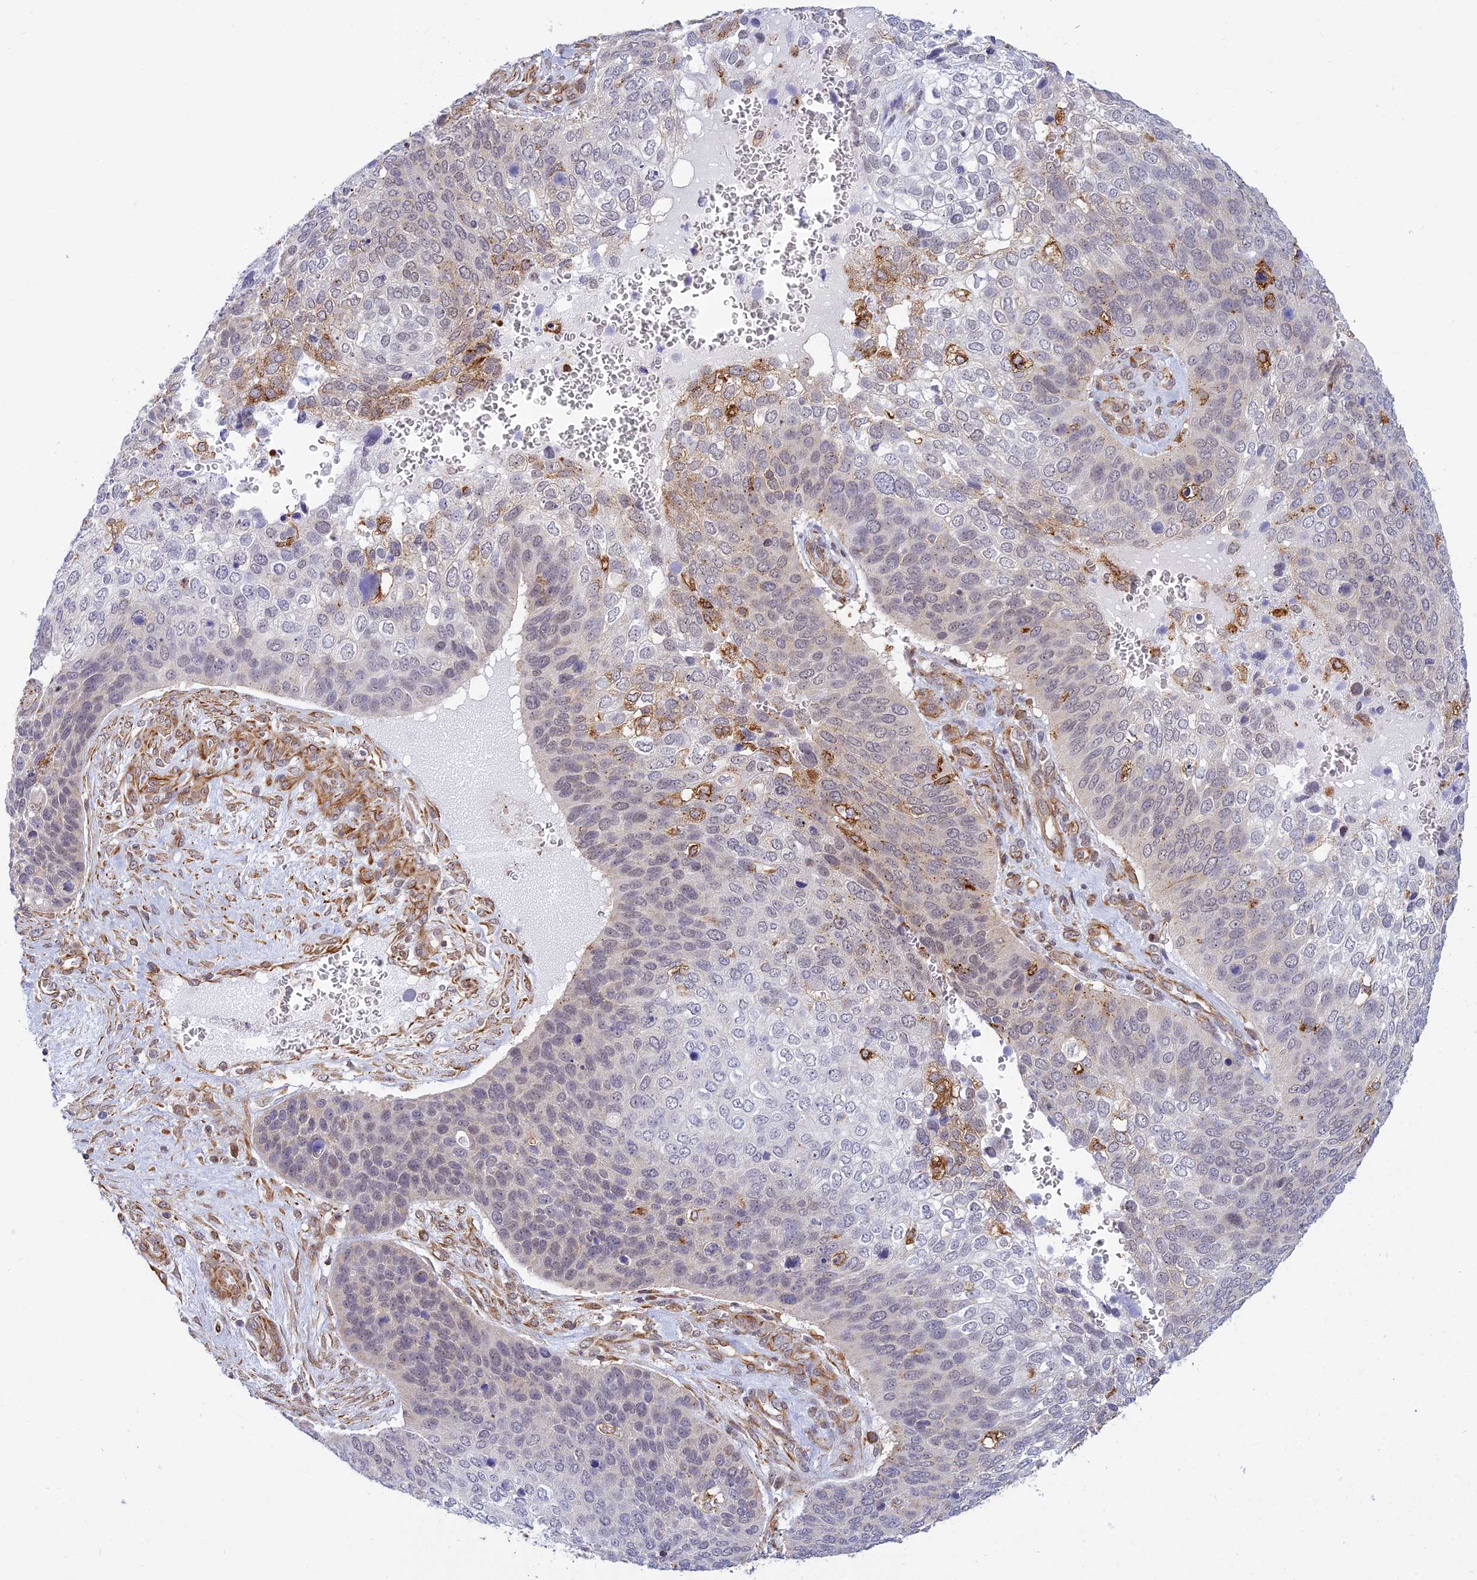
{"staining": {"intensity": "moderate", "quantity": "<25%", "location": "cytoplasmic/membranous"}, "tissue": "skin cancer", "cell_type": "Tumor cells", "image_type": "cancer", "snomed": [{"axis": "morphology", "description": "Basal cell carcinoma"}, {"axis": "topography", "description": "Skin"}], "caption": "Skin cancer (basal cell carcinoma) tissue displays moderate cytoplasmic/membranous expression in approximately <25% of tumor cells", "gene": "SAPCD2", "patient": {"sex": "female", "age": 74}}